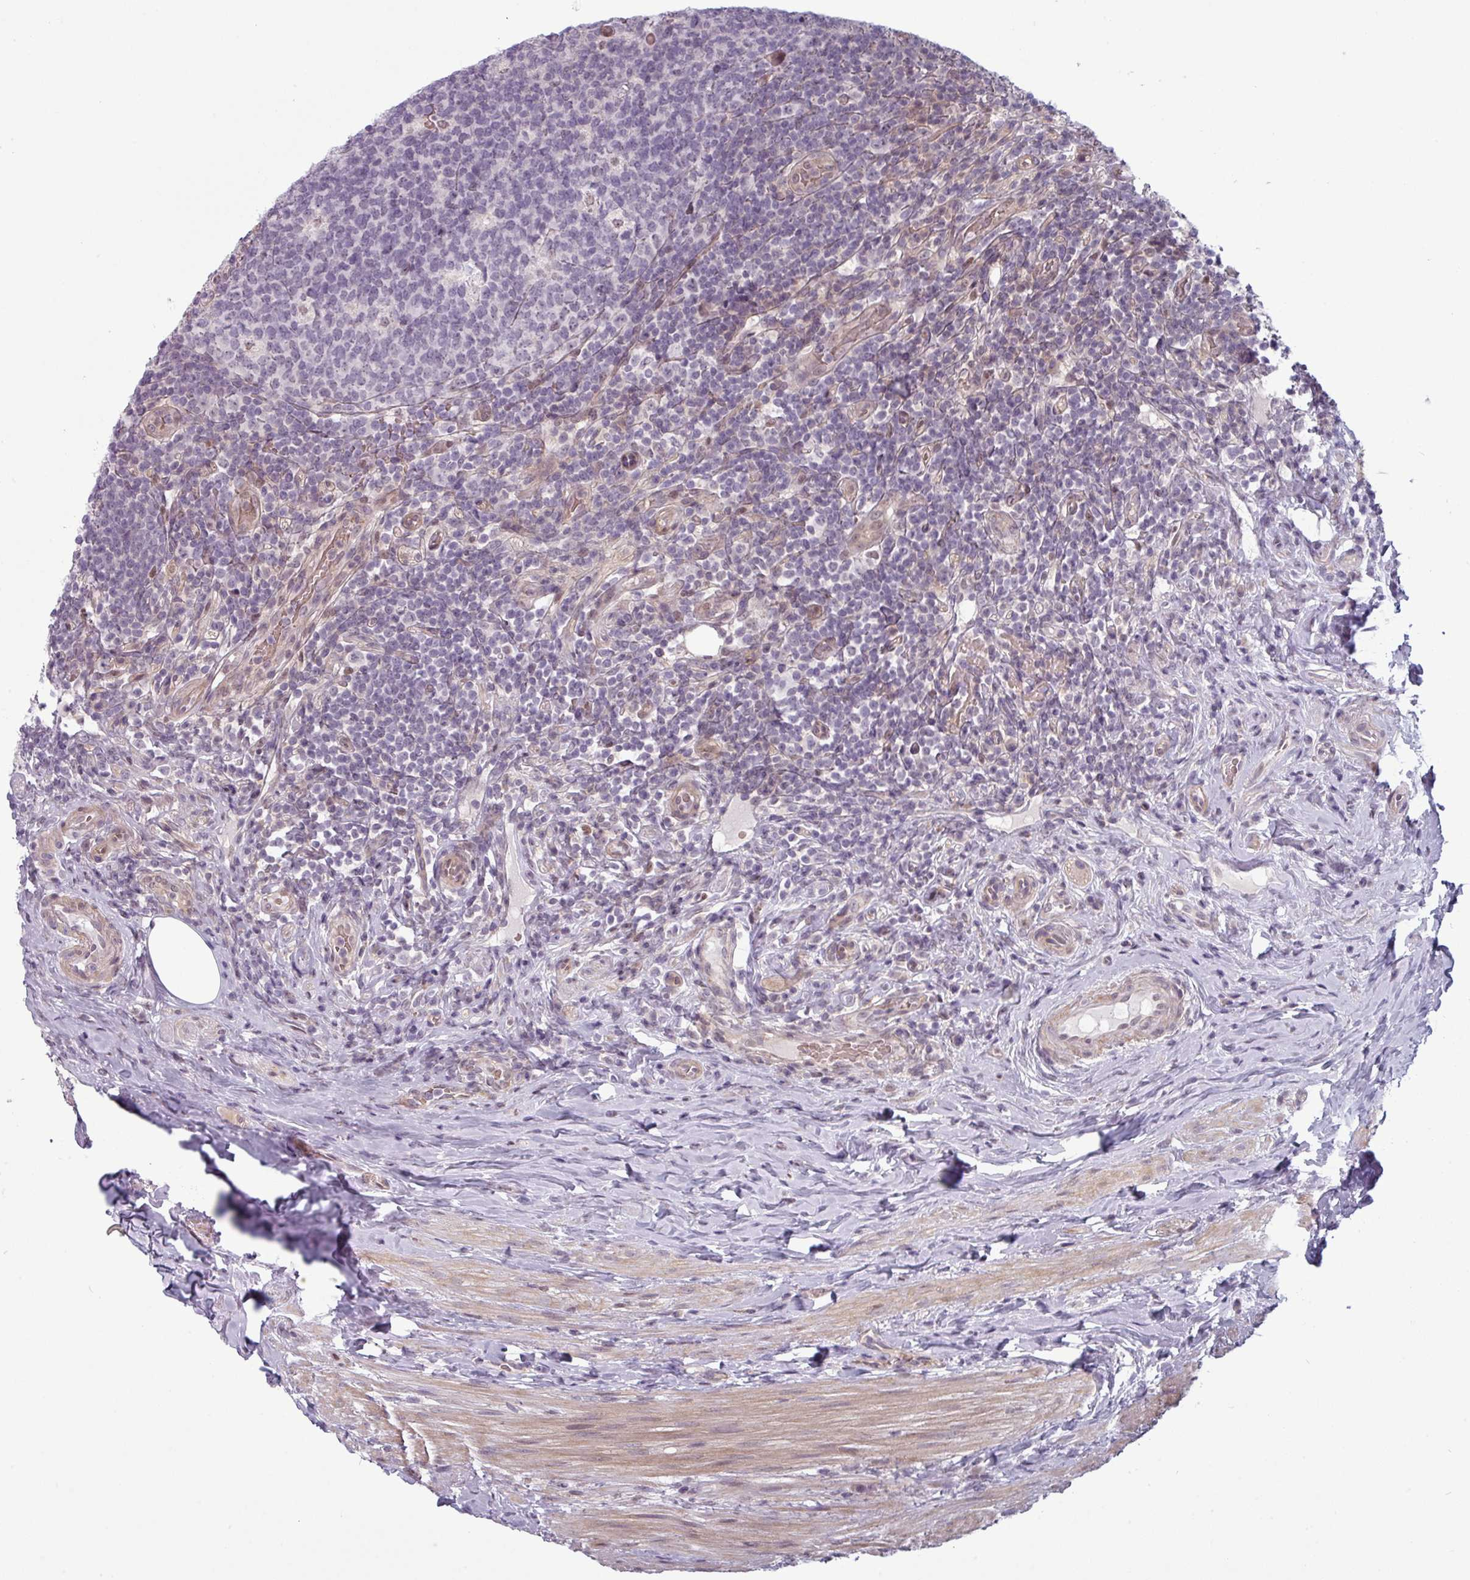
{"staining": {"intensity": "moderate", "quantity": "<25%", "location": "cytoplasmic/membranous"}, "tissue": "appendix", "cell_type": "Glandular cells", "image_type": "normal", "snomed": [{"axis": "morphology", "description": "Normal tissue, NOS"}, {"axis": "topography", "description": "Appendix"}], "caption": "A brown stain shows moderate cytoplasmic/membranous expression of a protein in glandular cells of unremarkable appendix.", "gene": "PRAMEF12", "patient": {"sex": "female", "age": 43}}